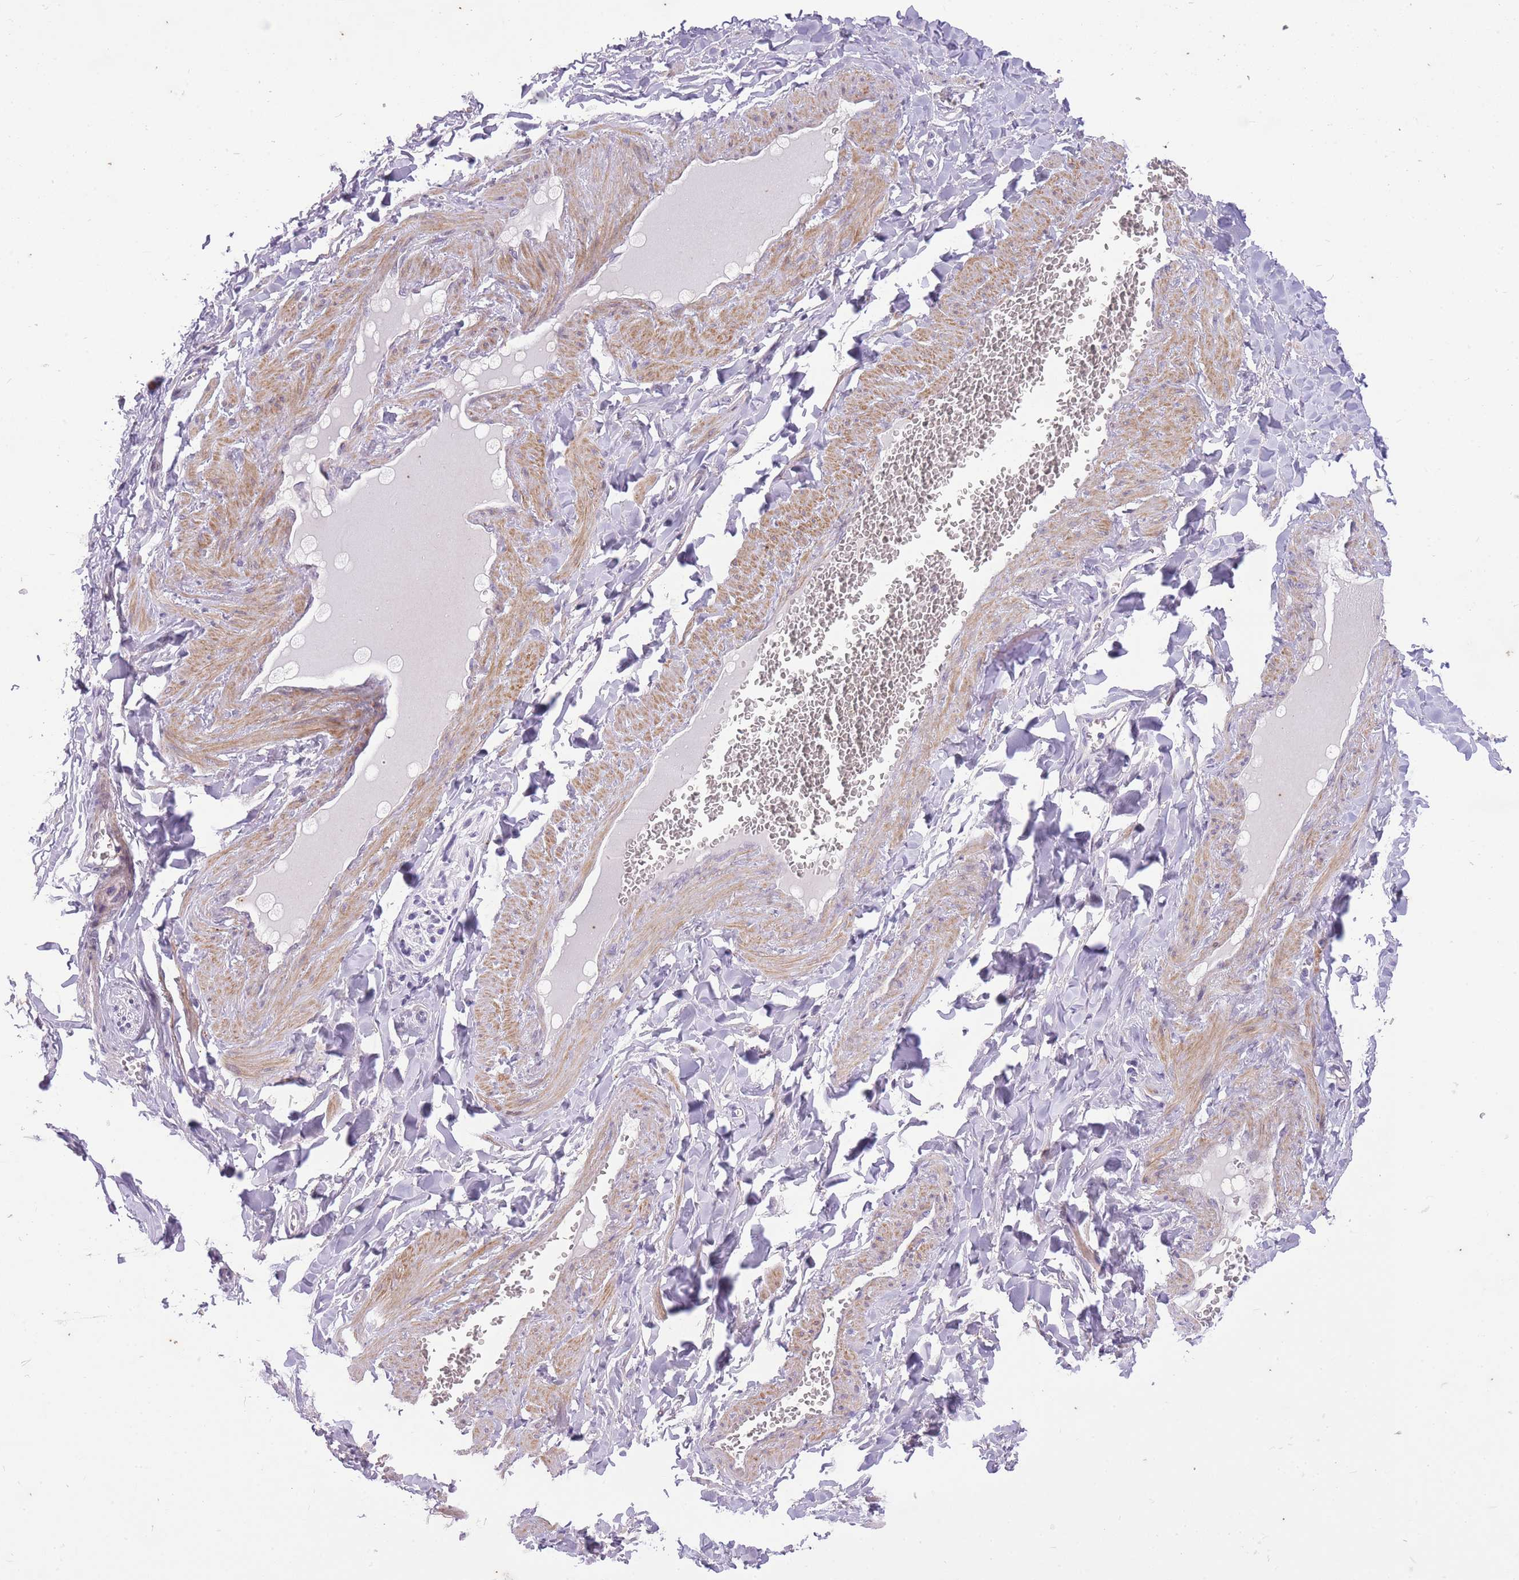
{"staining": {"intensity": "negative", "quantity": "none", "location": "none"}, "tissue": "adipose tissue", "cell_type": "Adipocytes", "image_type": "normal", "snomed": [{"axis": "morphology", "description": "Normal tissue, NOS"}, {"axis": "topography", "description": "Soft tissue"}, {"axis": "topography", "description": "Adipose tissue"}, {"axis": "topography", "description": "Vascular tissue"}, {"axis": "topography", "description": "Peripheral nerve tissue"}], "caption": "The micrograph reveals no significant staining in adipocytes of adipose tissue.", "gene": "CNTNAP3B", "patient": {"sex": "male", "age": 46}}